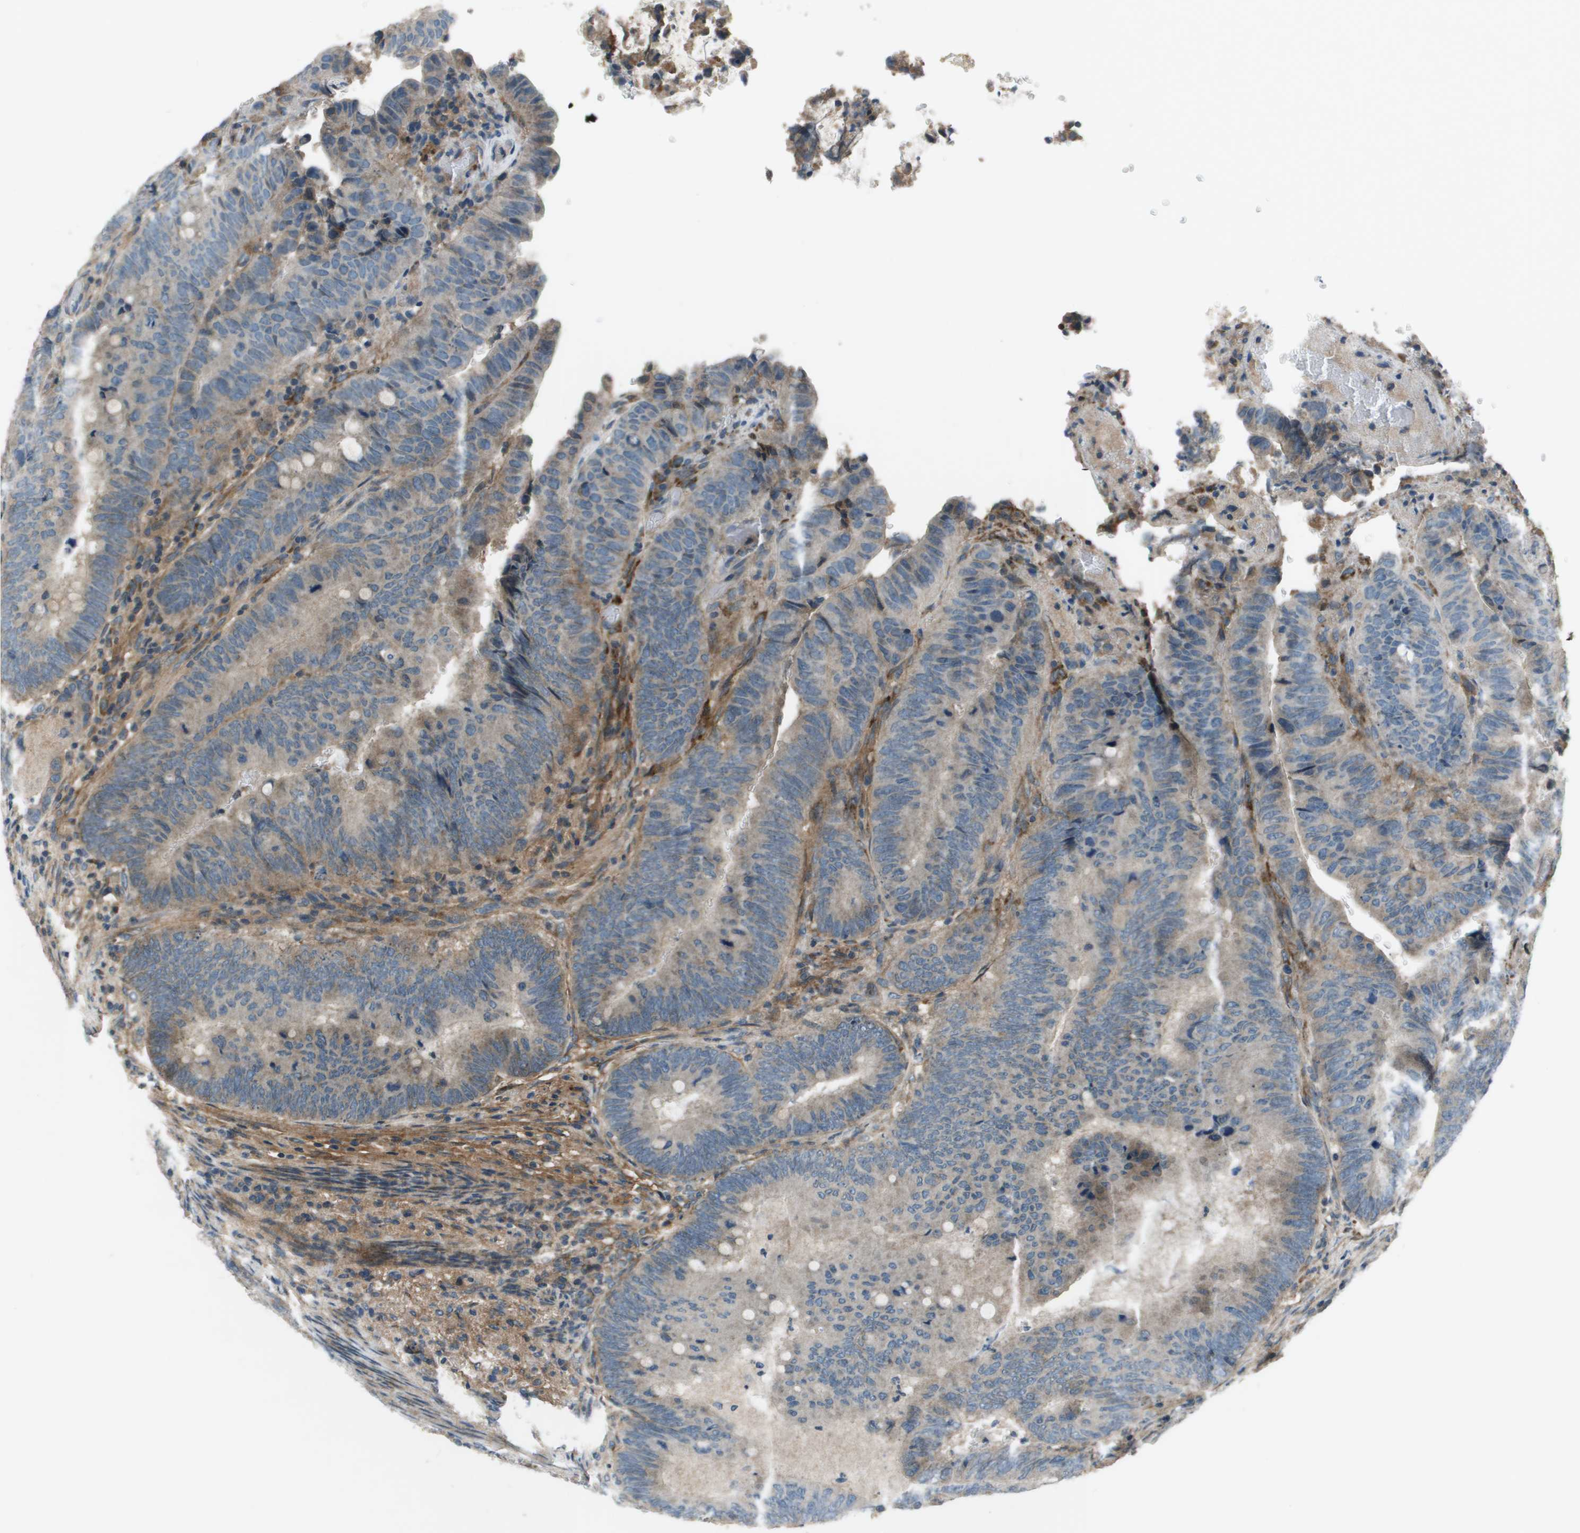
{"staining": {"intensity": "weak", "quantity": "<25%", "location": "cytoplasmic/membranous"}, "tissue": "colorectal cancer", "cell_type": "Tumor cells", "image_type": "cancer", "snomed": [{"axis": "morphology", "description": "Normal tissue, NOS"}, {"axis": "morphology", "description": "Adenocarcinoma, NOS"}, {"axis": "topography", "description": "Rectum"}, {"axis": "topography", "description": "Peripheral nerve tissue"}], "caption": "This is an immunohistochemistry micrograph of colorectal cancer (adenocarcinoma). There is no staining in tumor cells.", "gene": "PCOLCE", "patient": {"sex": "male", "age": 92}}